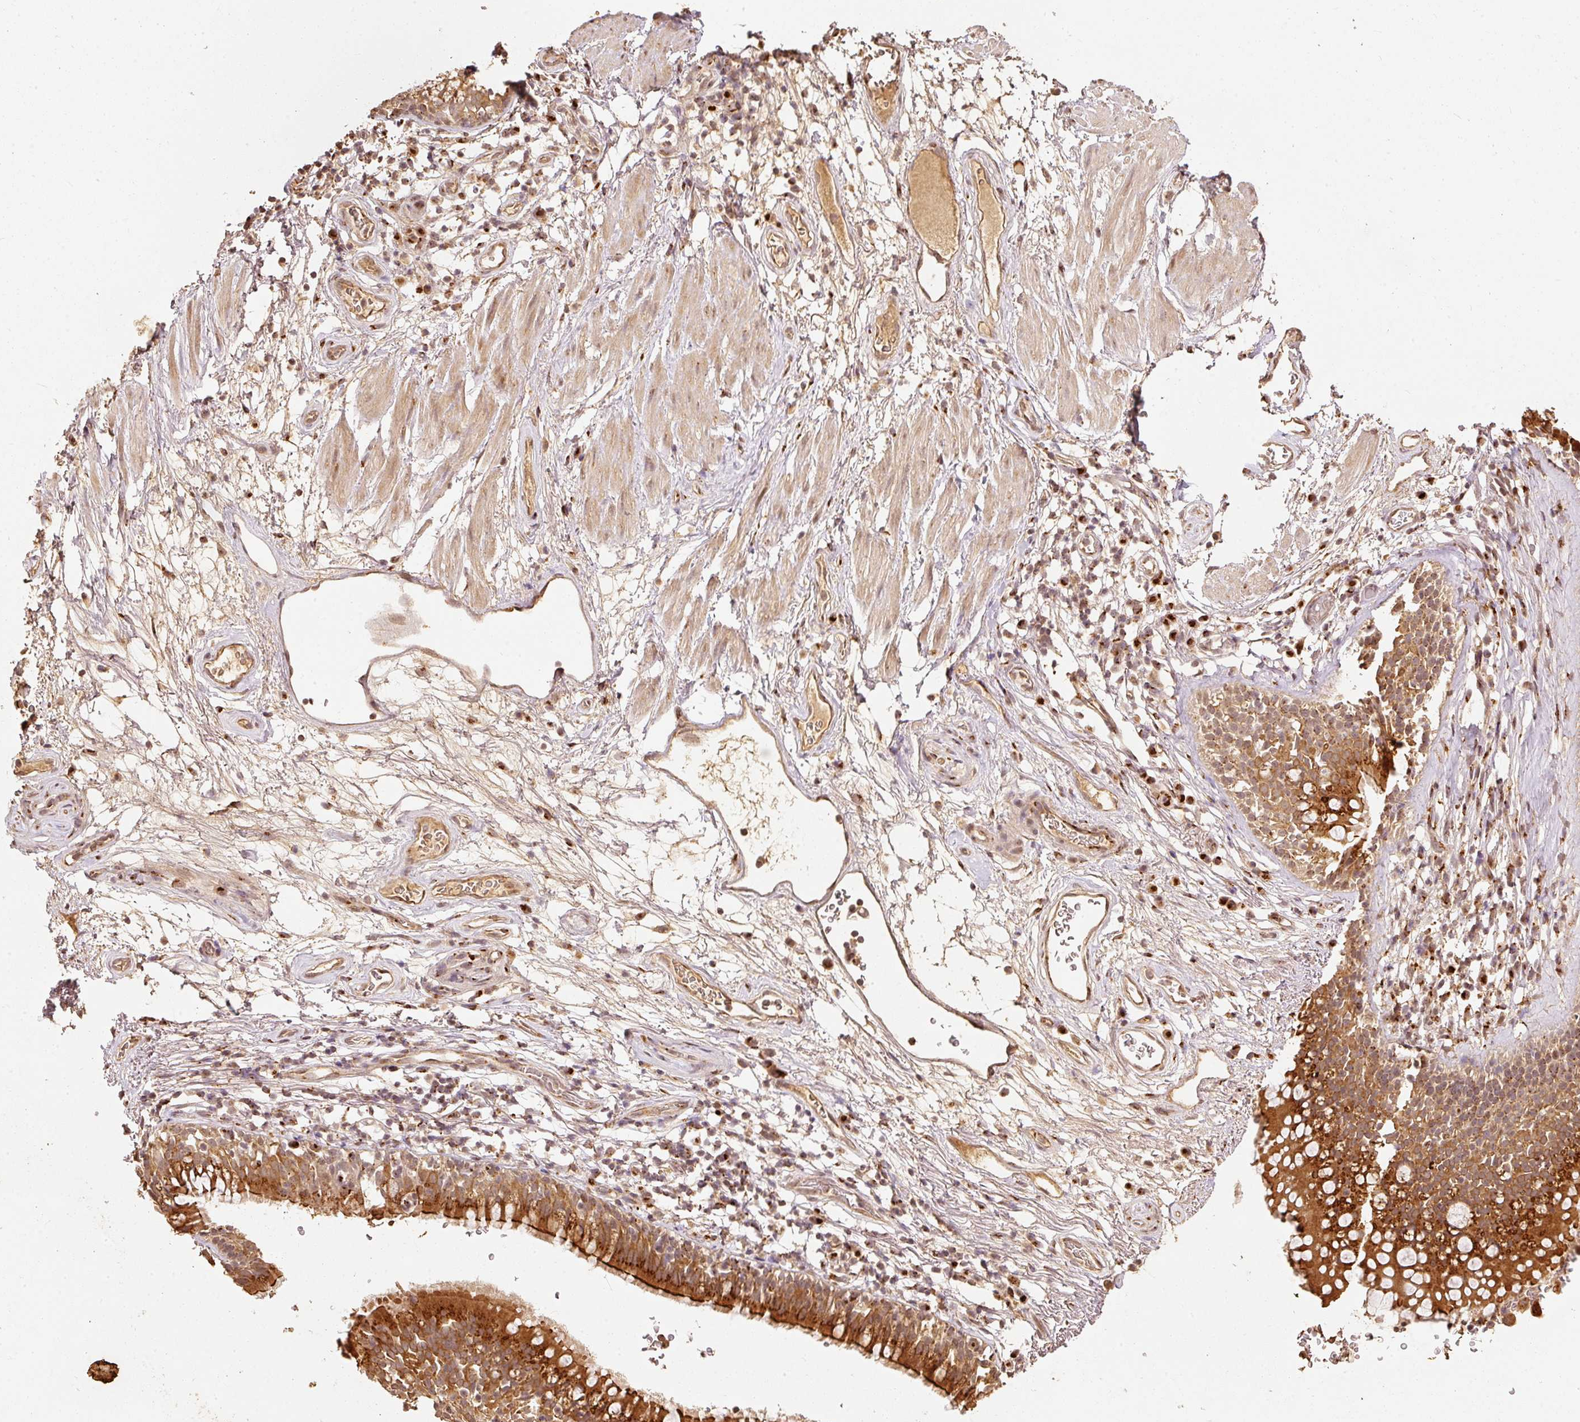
{"staining": {"intensity": "moderate", "quantity": ">75%", "location": "cytoplasmic/membranous"}, "tissue": "adipose tissue", "cell_type": "Adipocytes", "image_type": "normal", "snomed": [{"axis": "morphology", "description": "Normal tissue, NOS"}, {"axis": "topography", "description": "Cartilage tissue"}, {"axis": "topography", "description": "Bronchus"}], "caption": "IHC of normal adipose tissue demonstrates medium levels of moderate cytoplasmic/membranous positivity in about >75% of adipocytes. The protein of interest is stained brown, and the nuclei are stained in blue (DAB IHC with brightfield microscopy, high magnification).", "gene": "FUT8", "patient": {"sex": "male", "age": 58}}